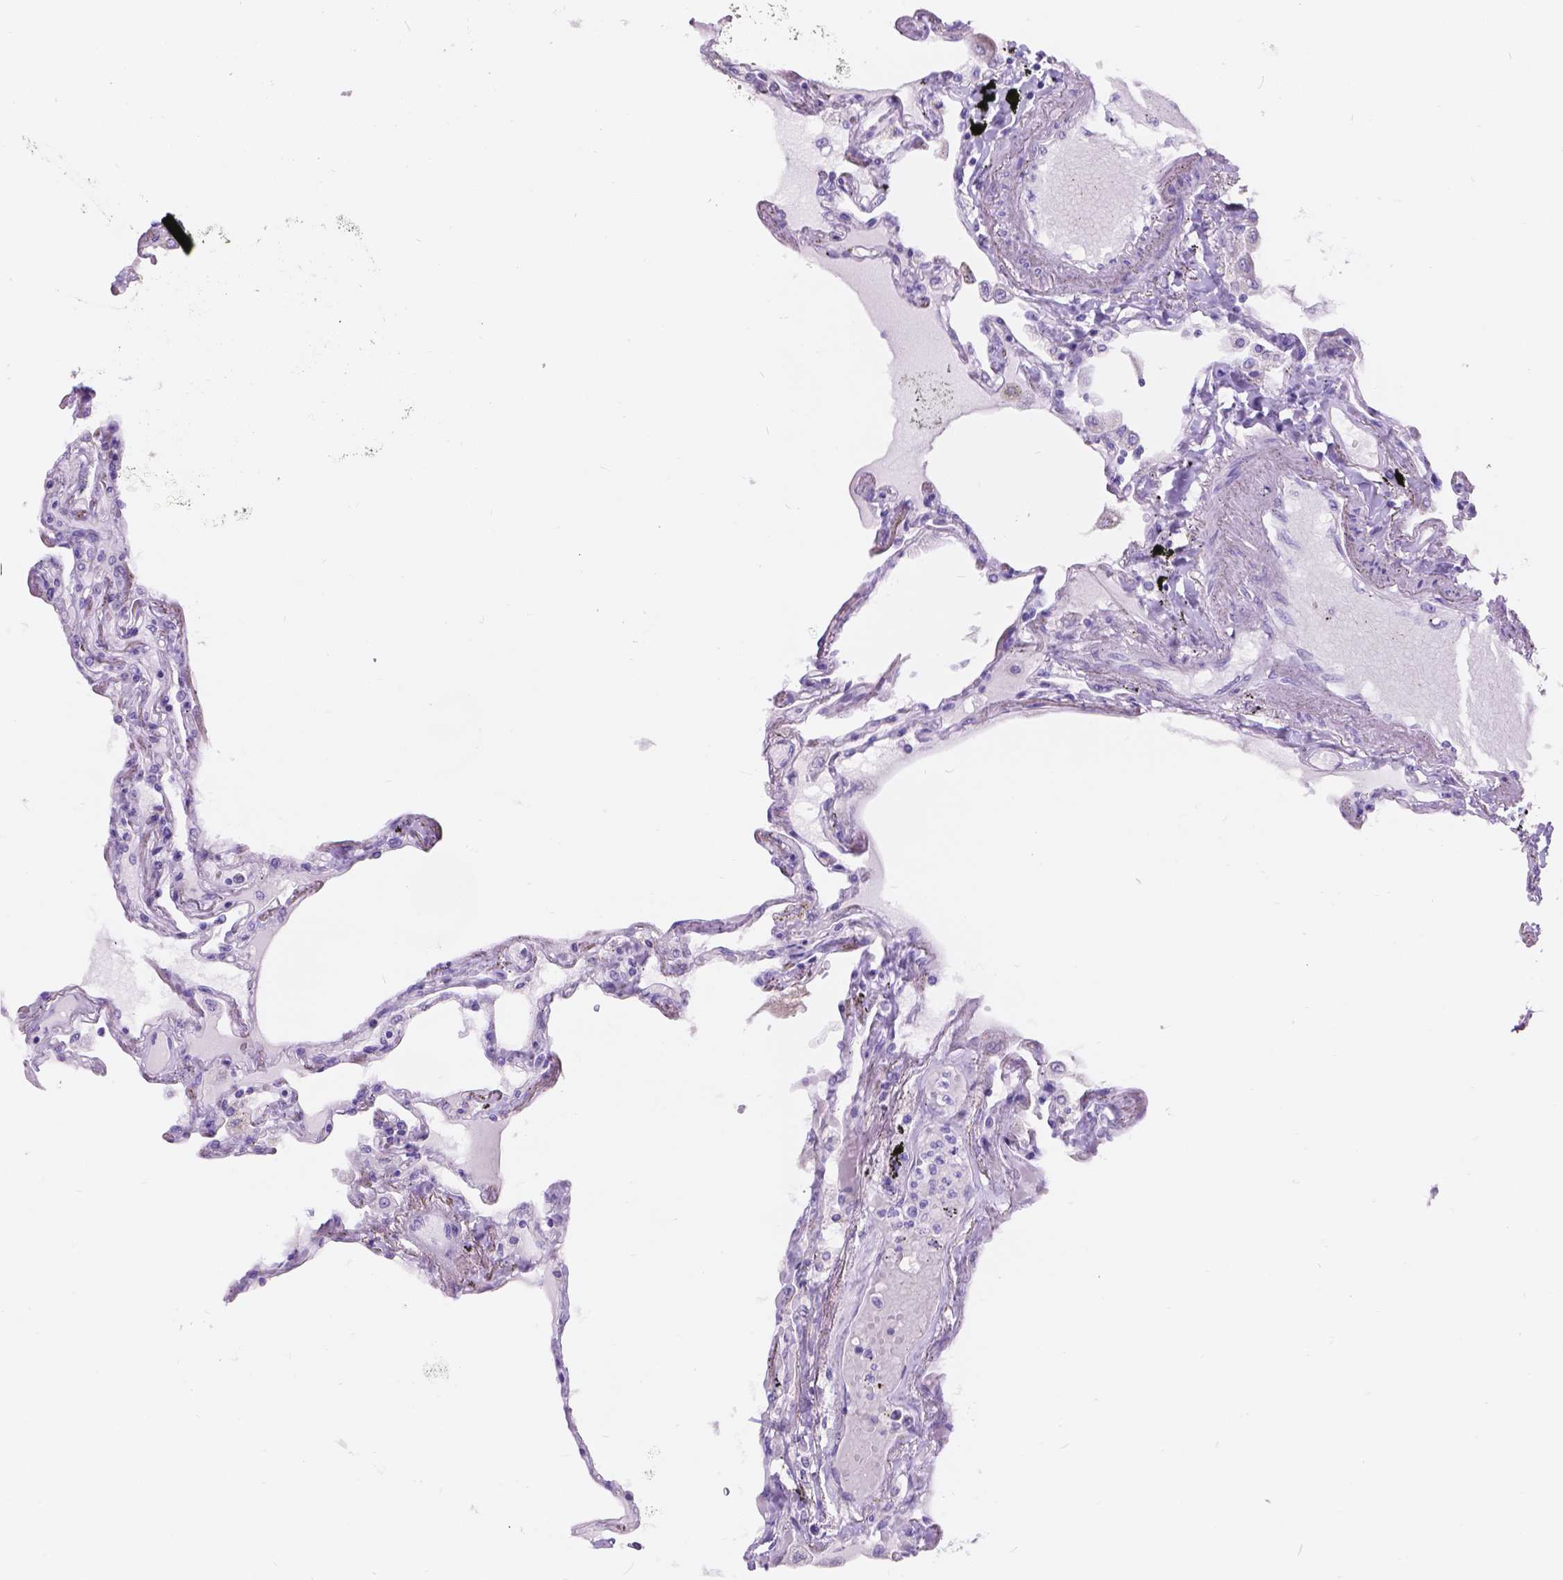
{"staining": {"intensity": "negative", "quantity": "none", "location": "none"}, "tissue": "lung", "cell_type": "Alveolar cells", "image_type": "normal", "snomed": [{"axis": "morphology", "description": "Normal tissue, NOS"}, {"axis": "morphology", "description": "Adenocarcinoma, NOS"}, {"axis": "topography", "description": "Cartilage tissue"}, {"axis": "topography", "description": "Lung"}], "caption": "This is an IHC micrograph of unremarkable lung. There is no staining in alveolar cells.", "gene": "DCC", "patient": {"sex": "female", "age": 67}}